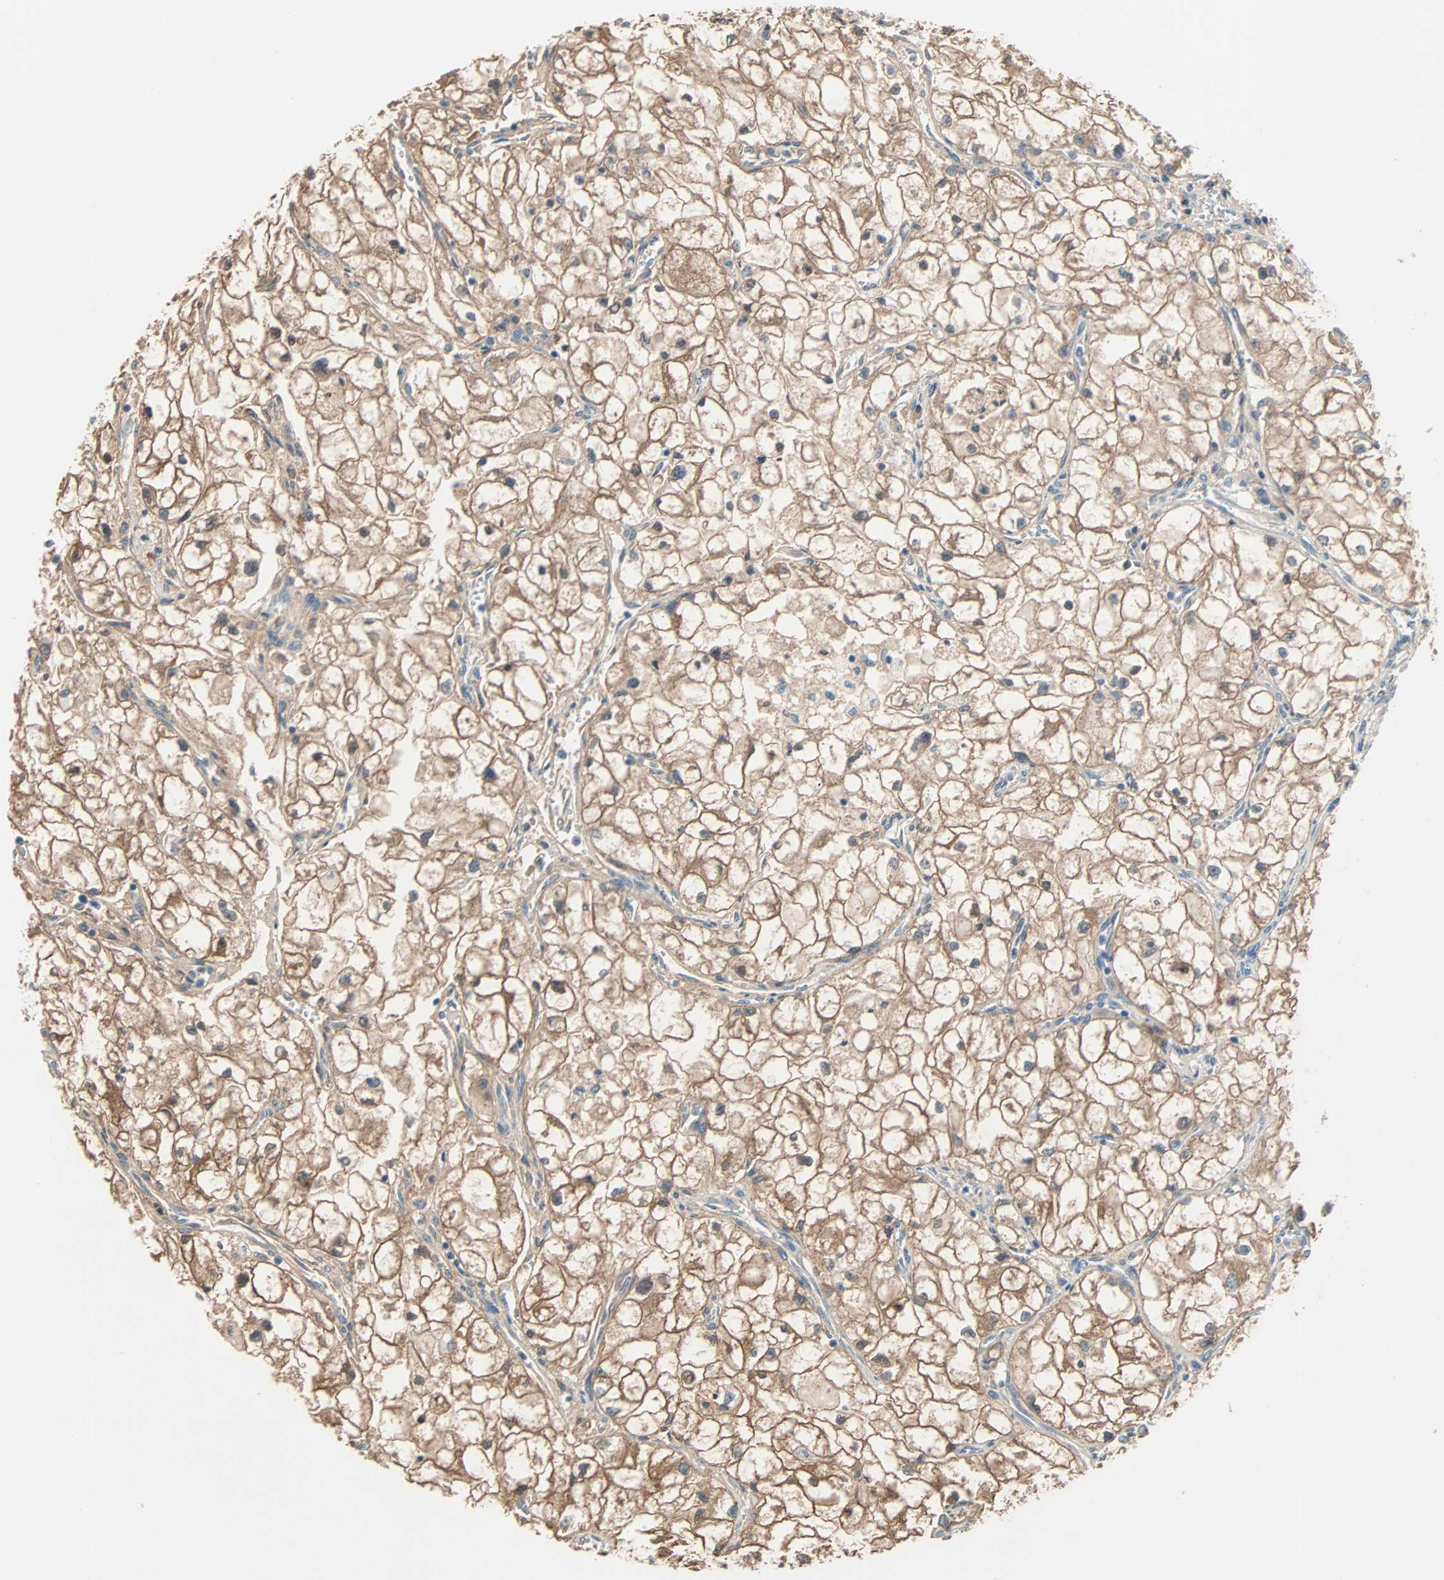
{"staining": {"intensity": "moderate", "quantity": ">75%", "location": "cytoplasmic/membranous"}, "tissue": "renal cancer", "cell_type": "Tumor cells", "image_type": "cancer", "snomed": [{"axis": "morphology", "description": "Adenocarcinoma, NOS"}, {"axis": "topography", "description": "Kidney"}], "caption": "The image shows staining of adenocarcinoma (renal), revealing moderate cytoplasmic/membranous protein positivity (brown color) within tumor cells.", "gene": "TNFRSF12A", "patient": {"sex": "female", "age": 70}}